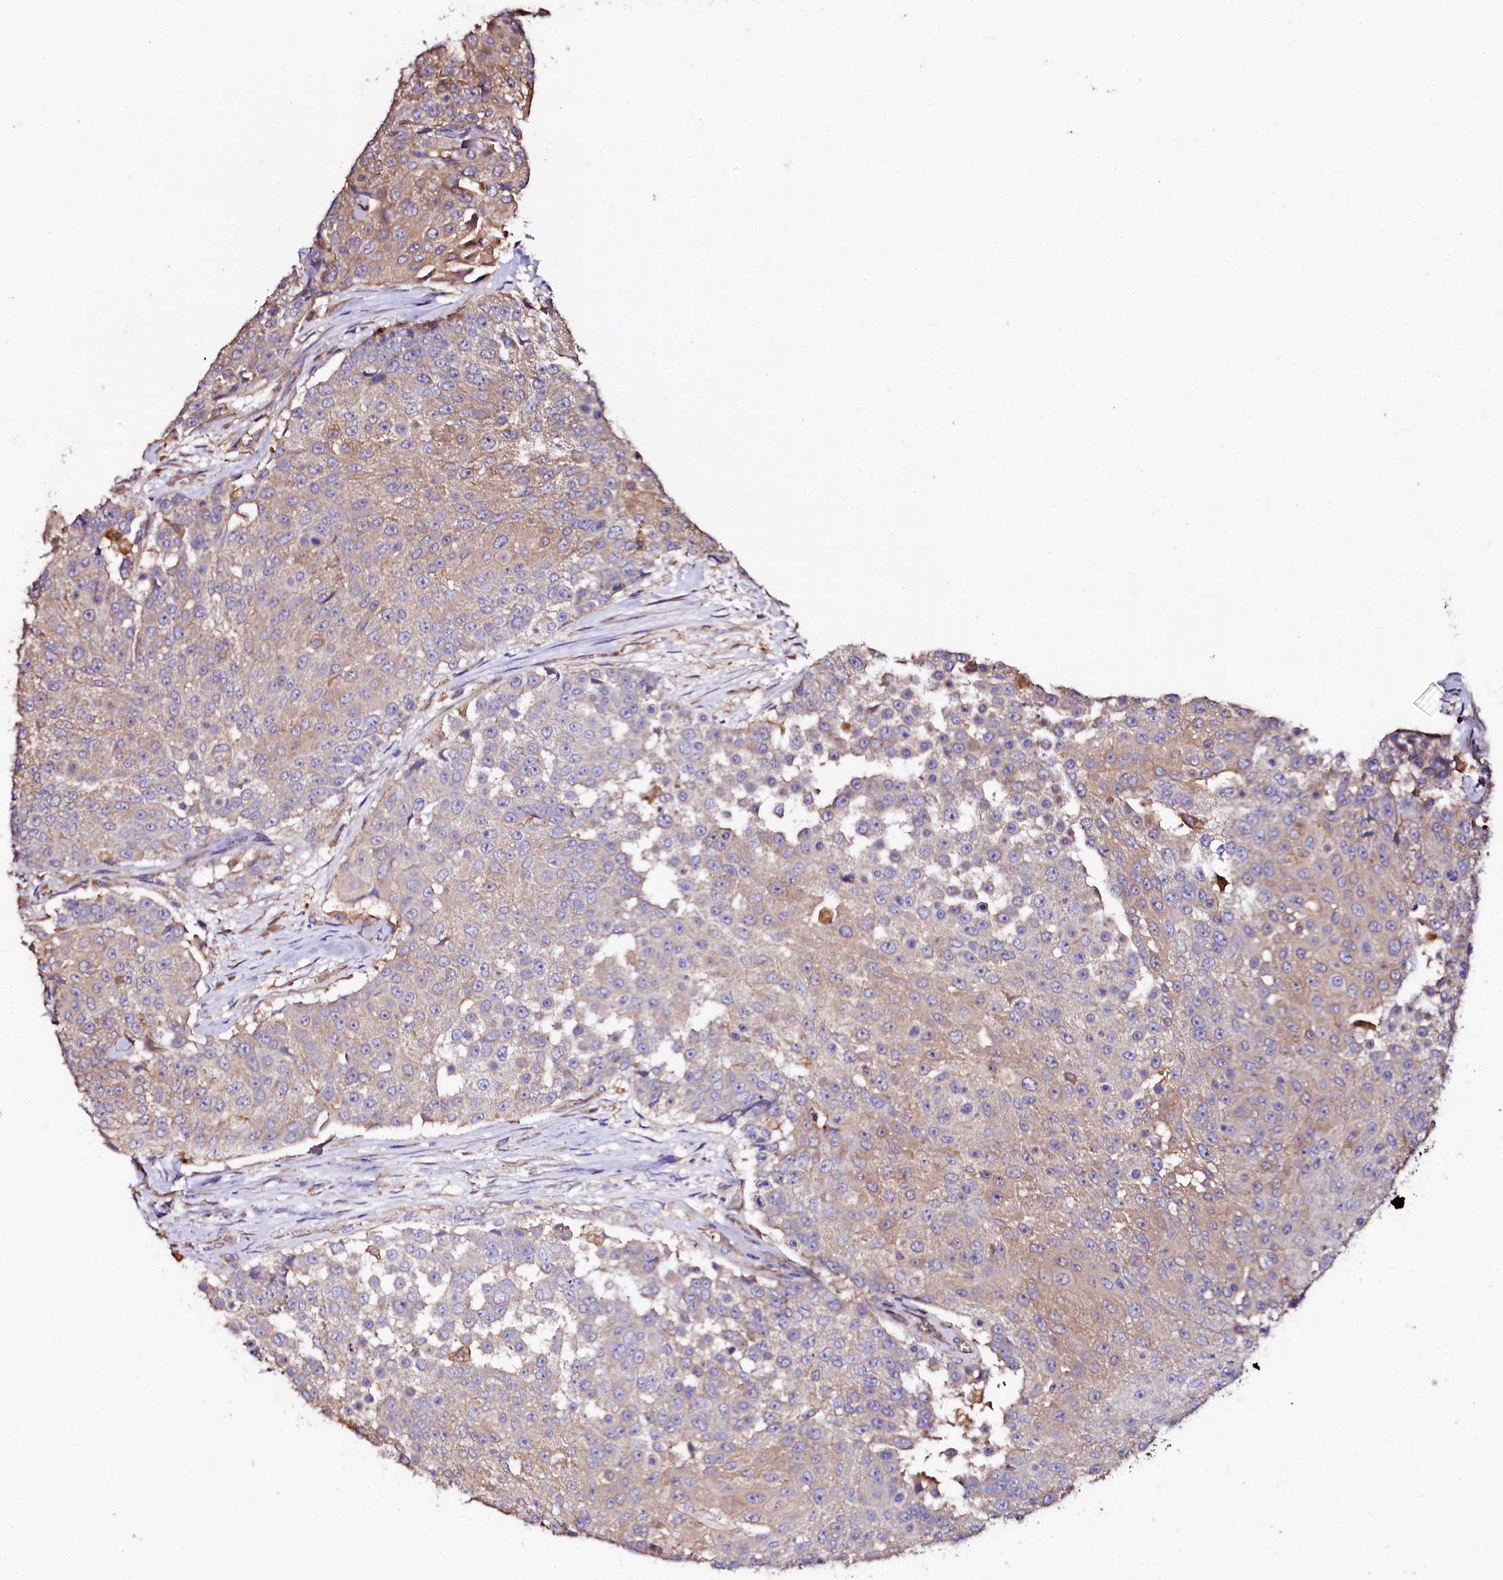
{"staining": {"intensity": "weak", "quantity": "25%-75%", "location": "cytoplasmic/membranous"}, "tissue": "urothelial cancer", "cell_type": "Tumor cells", "image_type": "cancer", "snomed": [{"axis": "morphology", "description": "Urothelial carcinoma, High grade"}, {"axis": "topography", "description": "Urinary bladder"}], "caption": "This image displays immunohistochemistry (IHC) staining of urothelial cancer, with low weak cytoplasmic/membranous expression in about 25%-75% of tumor cells.", "gene": "APPL2", "patient": {"sex": "female", "age": 63}}